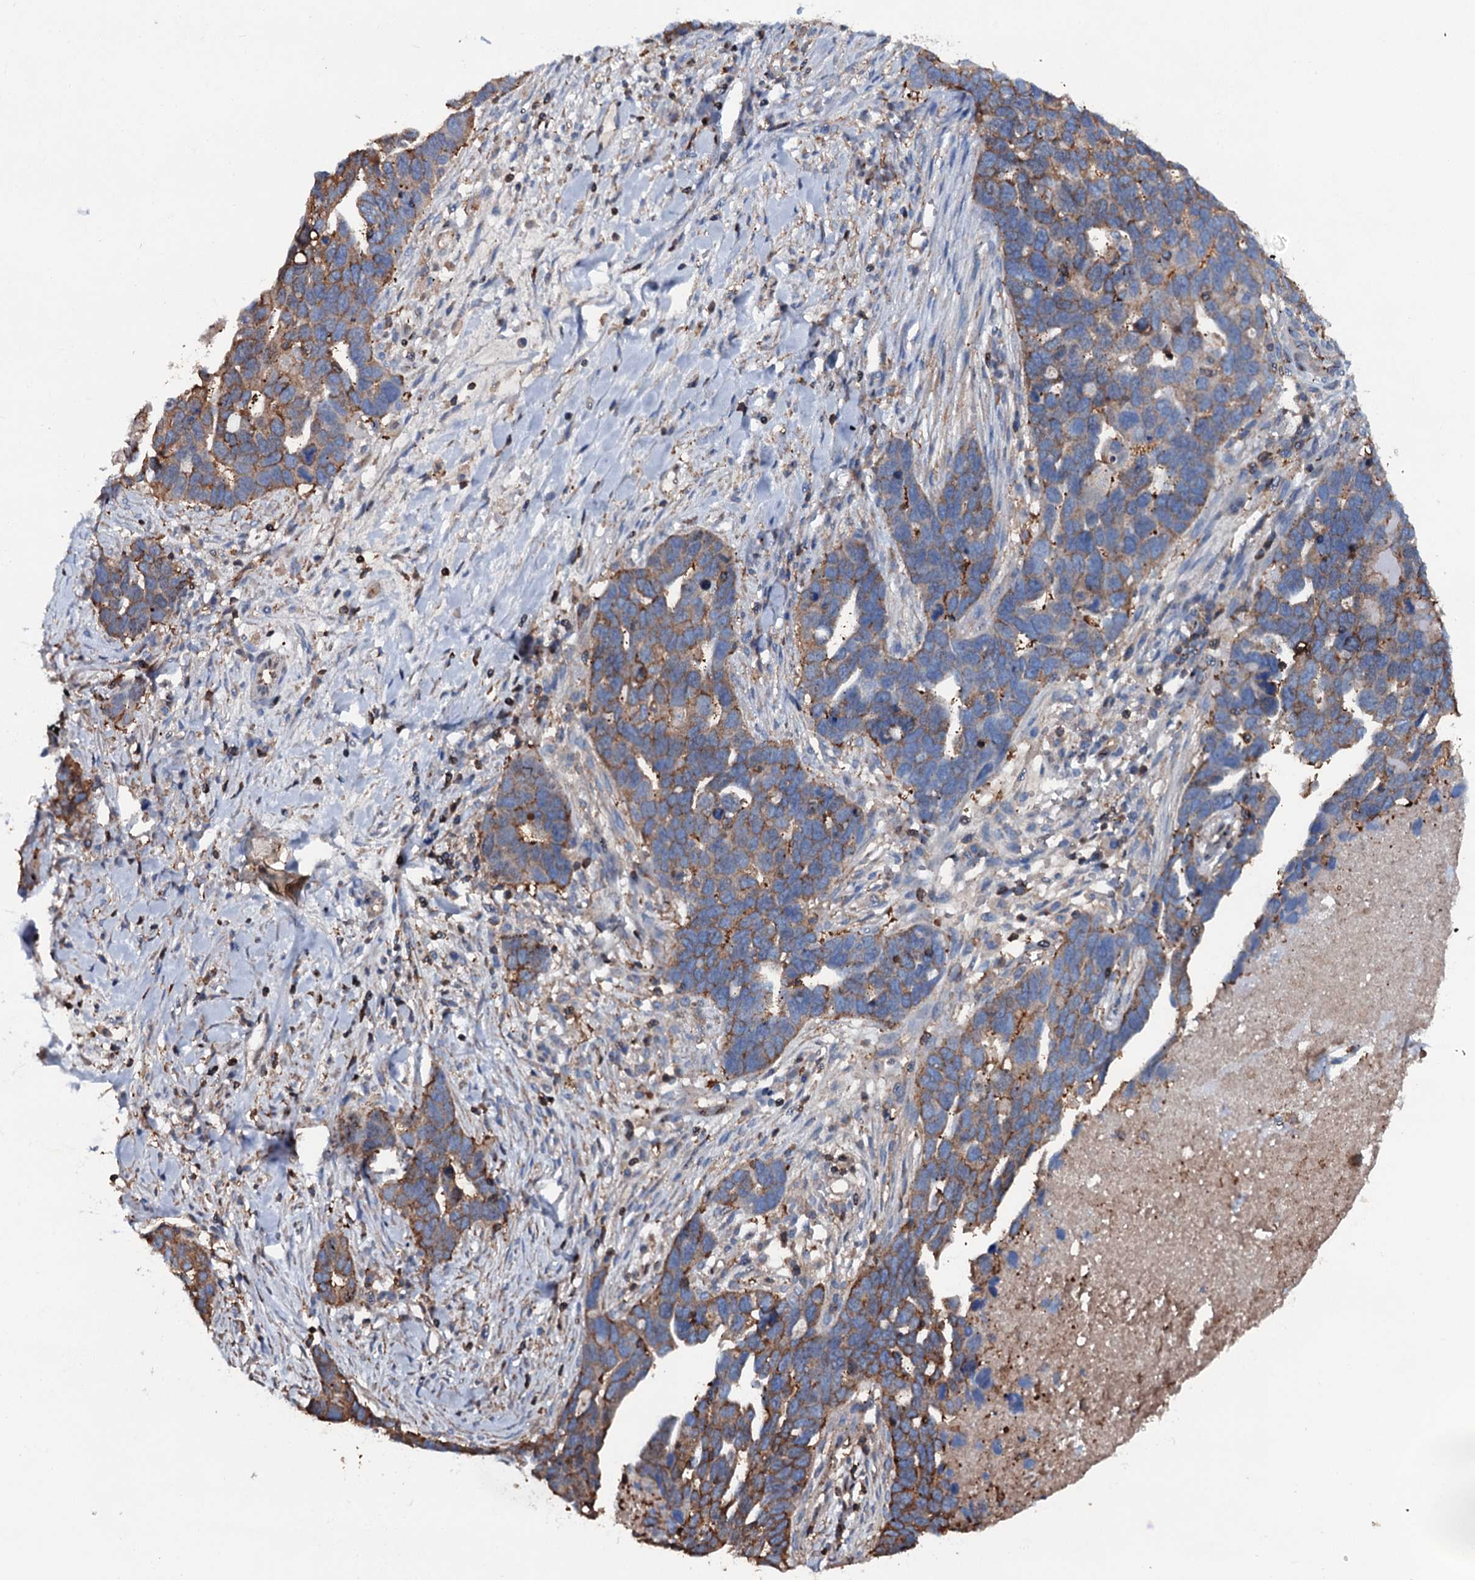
{"staining": {"intensity": "moderate", "quantity": "25%-75%", "location": "cytoplasmic/membranous"}, "tissue": "ovarian cancer", "cell_type": "Tumor cells", "image_type": "cancer", "snomed": [{"axis": "morphology", "description": "Cystadenocarcinoma, serous, NOS"}, {"axis": "topography", "description": "Ovary"}], "caption": "Protein staining of ovarian cancer (serous cystadenocarcinoma) tissue shows moderate cytoplasmic/membranous positivity in approximately 25%-75% of tumor cells.", "gene": "MS4A4E", "patient": {"sex": "female", "age": 54}}